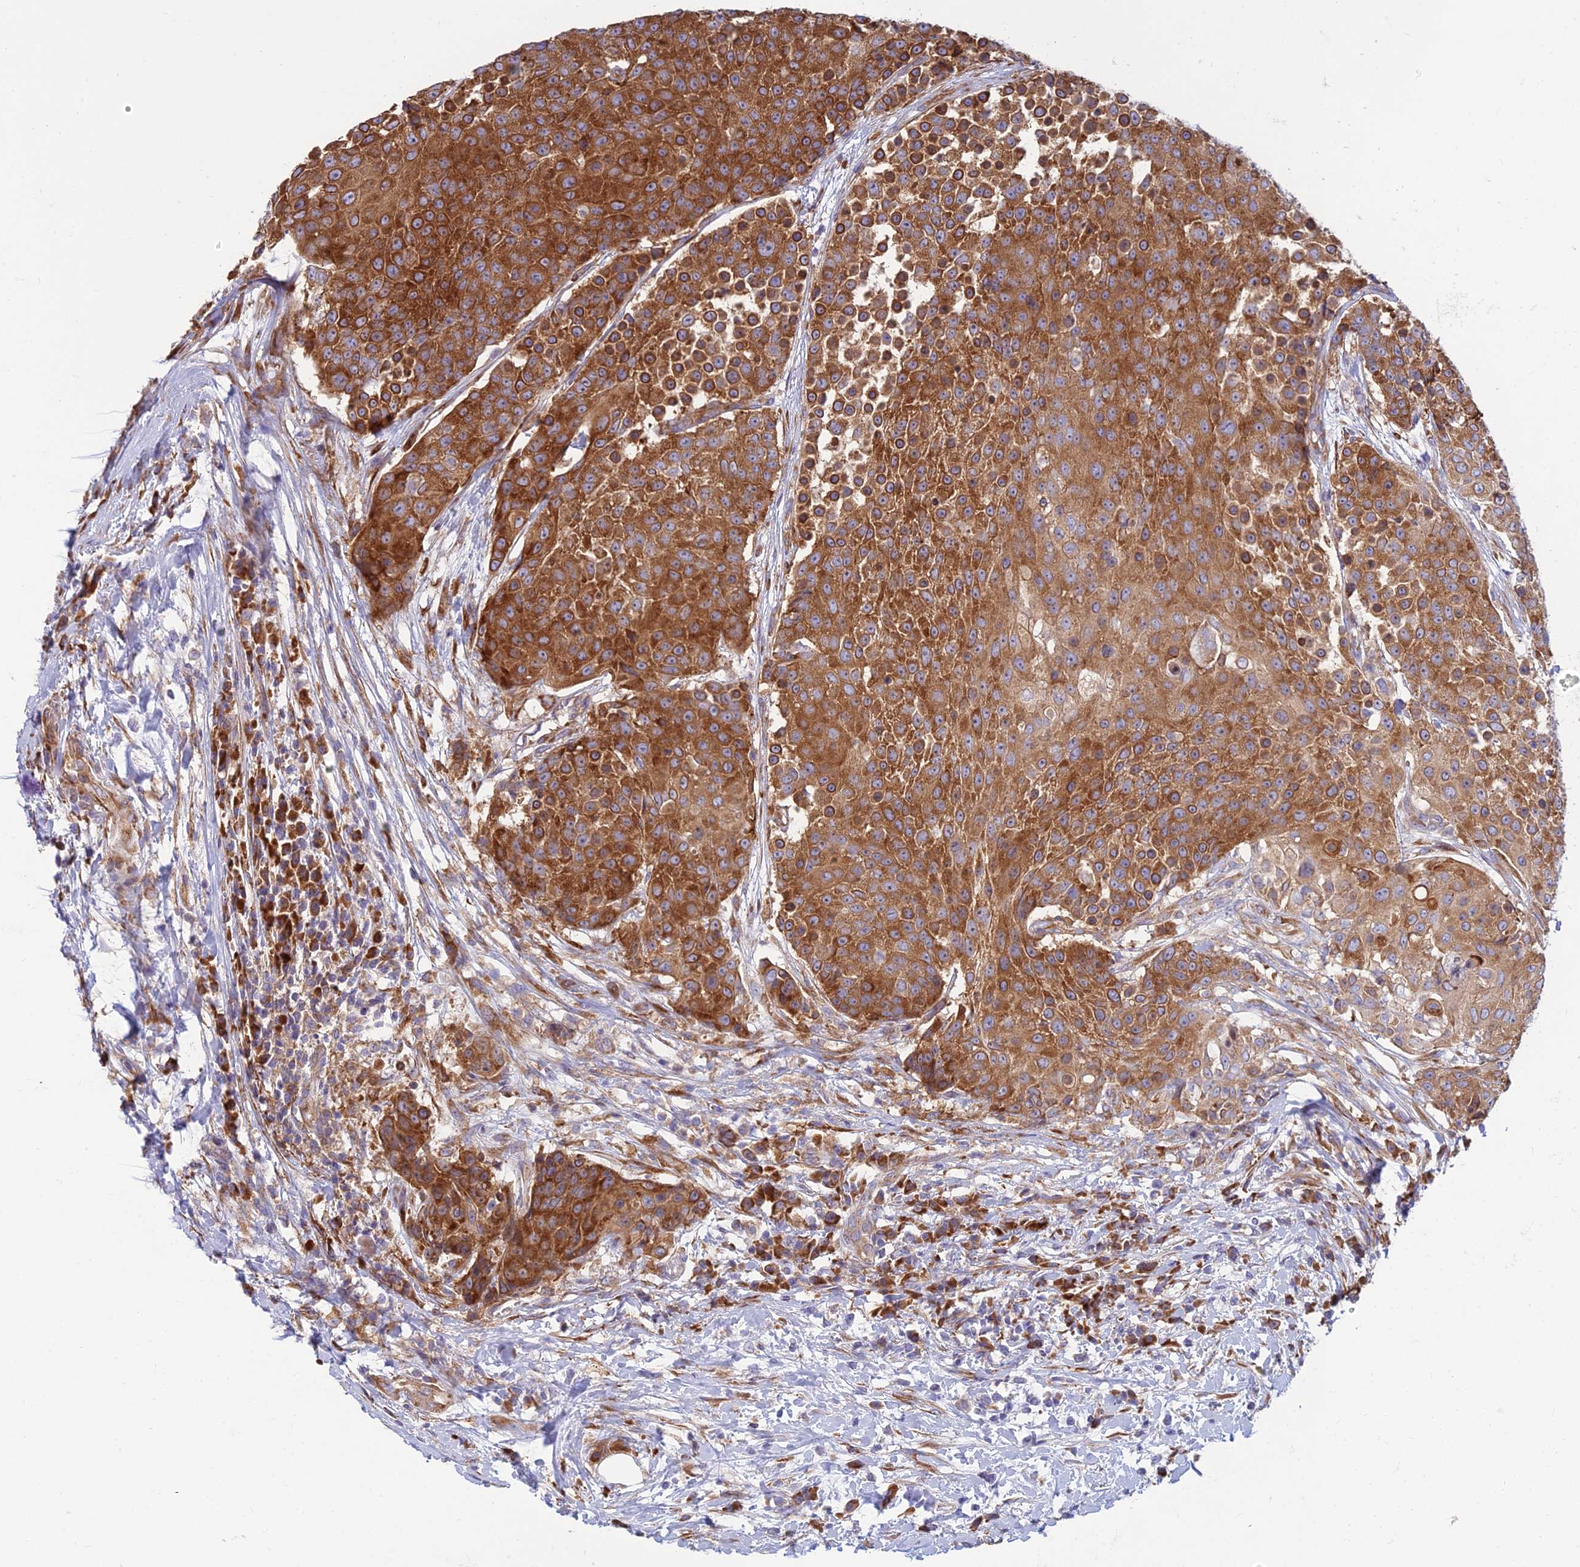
{"staining": {"intensity": "strong", "quantity": ">75%", "location": "cytoplasmic/membranous"}, "tissue": "urothelial cancer", "cell_type": "Tumor cells", "image_type": "cancer", "snomed": [{"axis": "morphology", "description": "Urothelial carcinoma, High grade"}, {"axis": "topography", "description": "Urinary bladder"}], "caption": "Immunohistochemistry of human urothelial cancer reveals high levels of strong cytoplasmic/membranous expression in about >75% of tumor cells. (DAB (3,3'-diaminobenzidine) IHC, brown staining for protein, blue staining for nuclei).", "gene": "RPL17-C18orf32", "patient": {"sex": "female", "age": 63}}